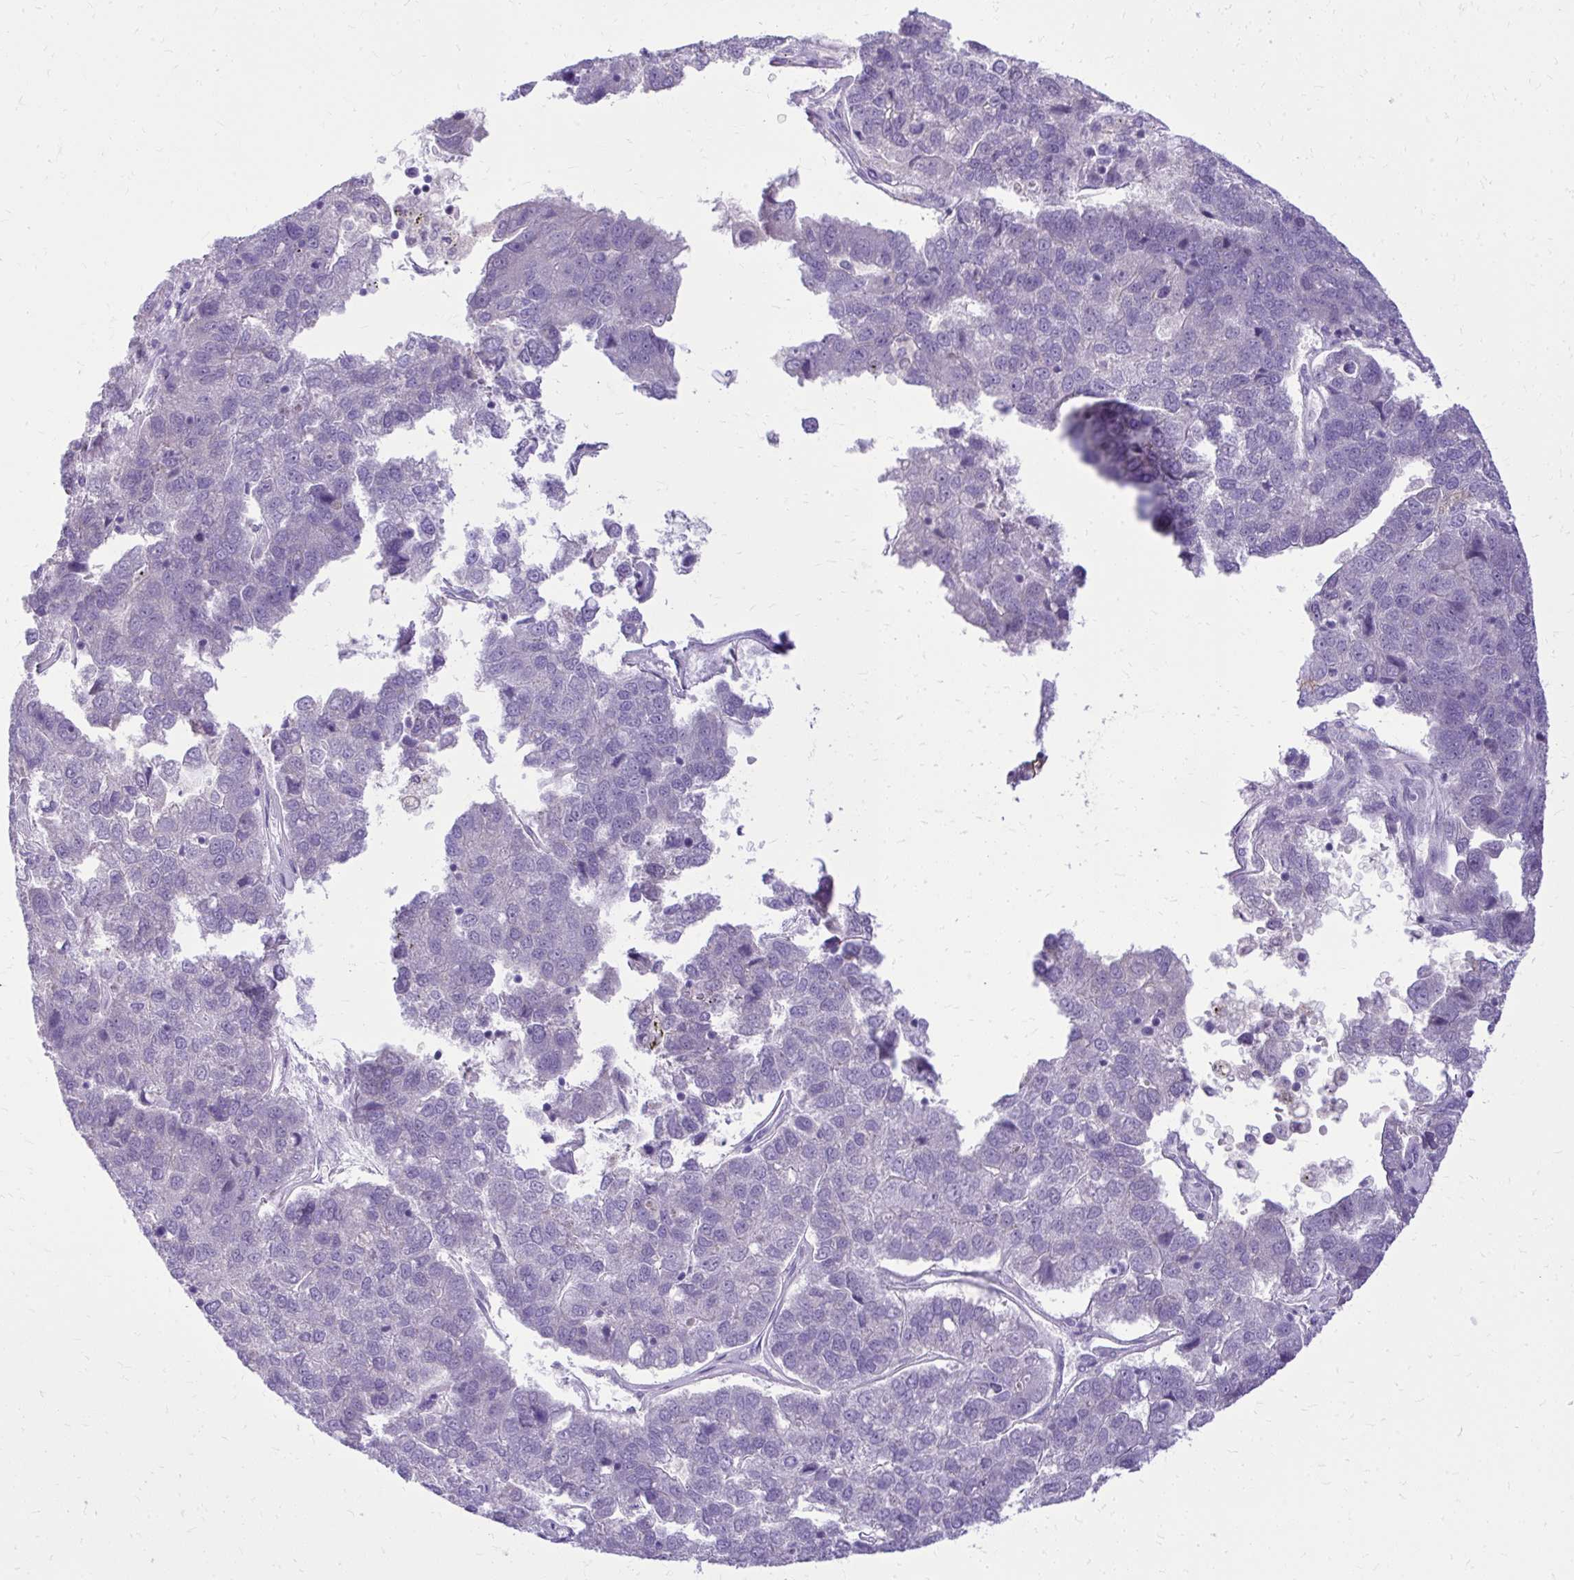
{"staining": {"intensity": "negative", "quantity": "none", "location": "none"}, "tissue": "pancreatic cancer", "cell_type": "Tumor cells", "image_type": "cancer", "snomed": [{"axis": "morphology", "description": "Adenocarcinoma, NOS"}, {"axis": "topography", "description": "Pancreas"}], "caption": "Tumor cells show no significant protein staining in adenocarcinoma (pancreatic). The staining was performed using DAB to visualize the protein expression in brown, while the nuclei were stained in blue with hematoxylin (Magnification: 20x).", "gene": "NNMT", "patient": {"sex": "female", "age": 61}}